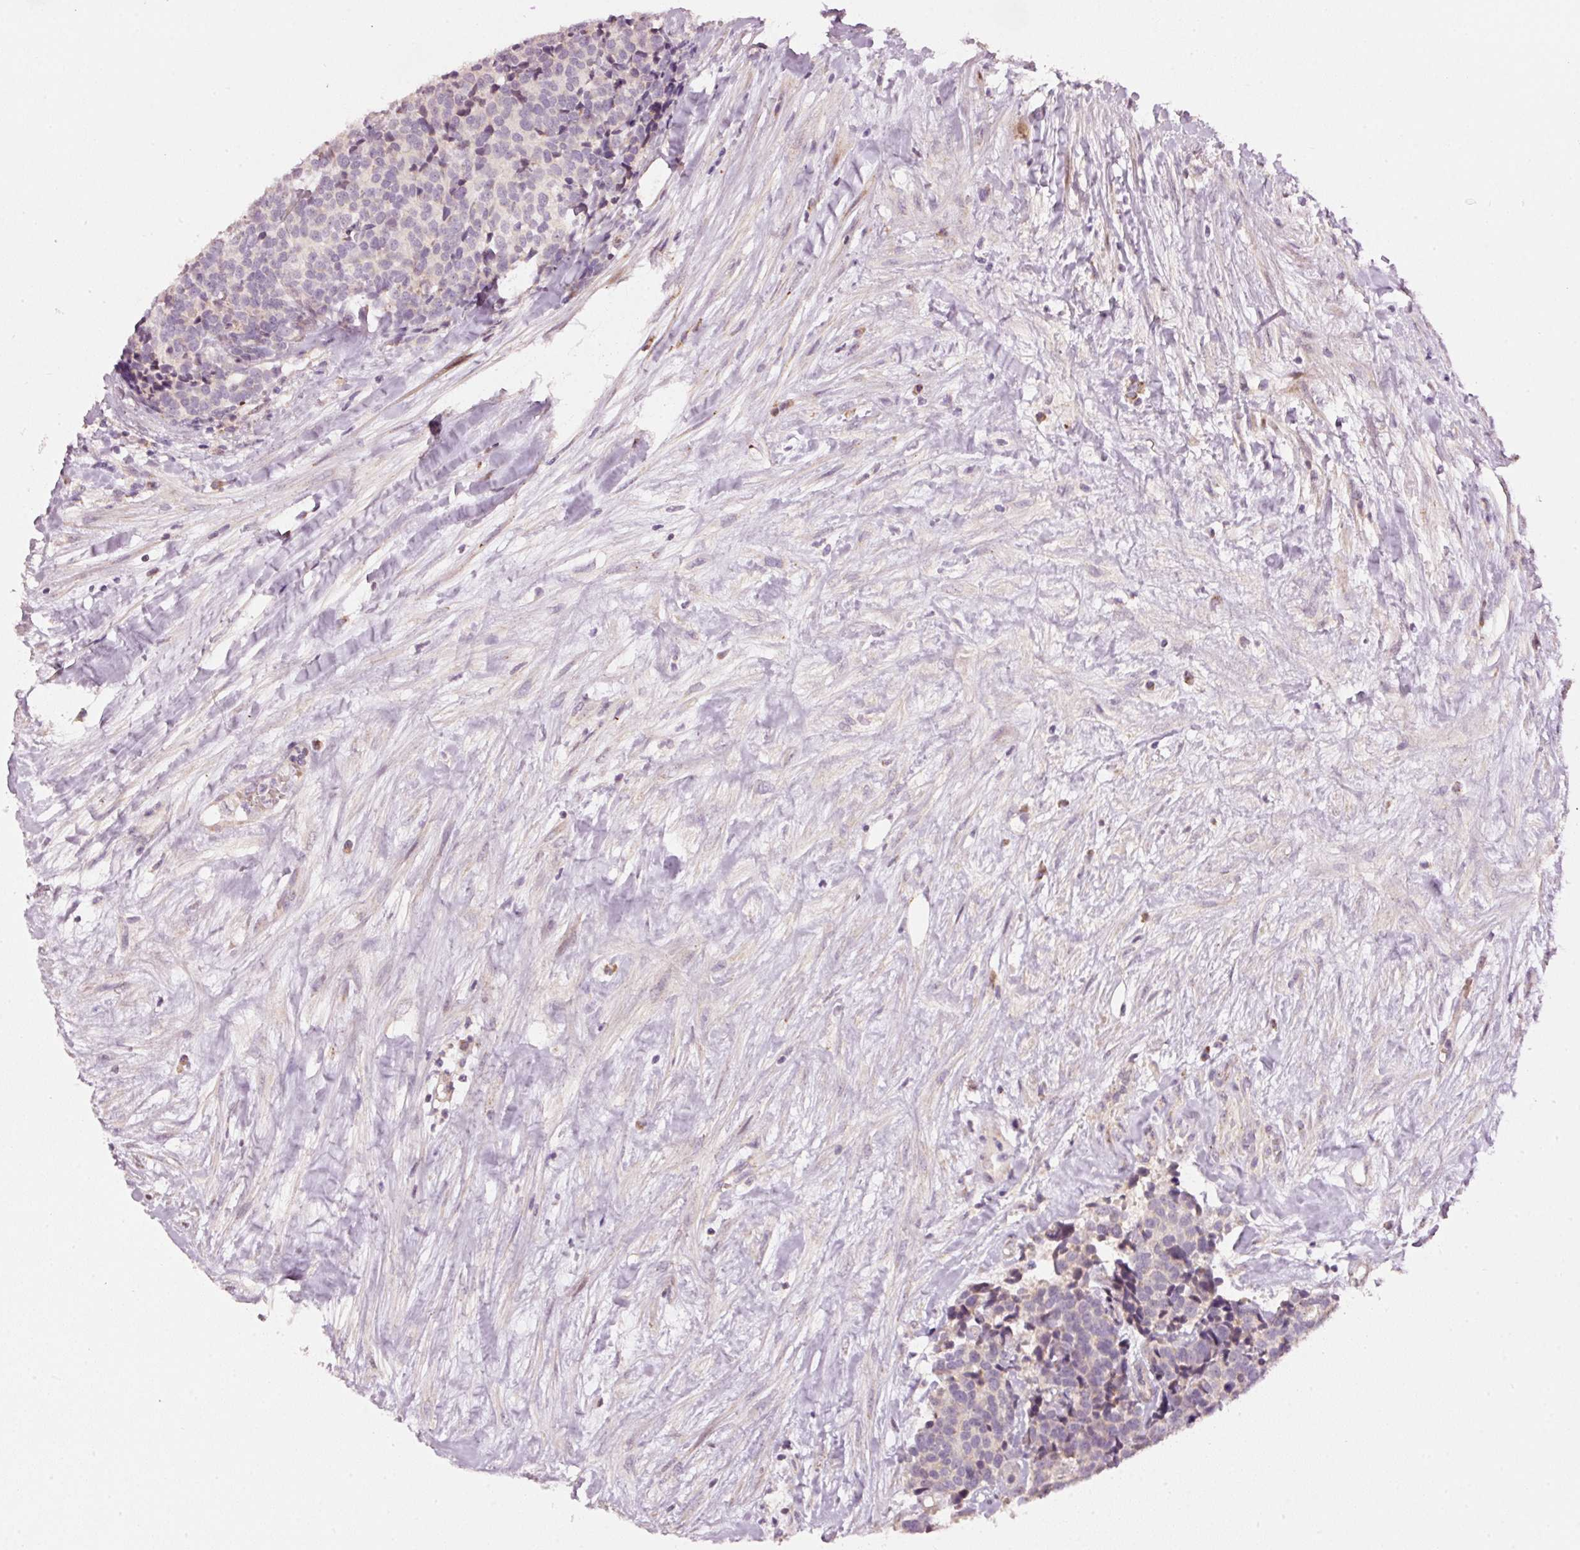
{"staining": {"intensity": "negative", "quantity": "none", "location": "none"}, "tissue": "carcinoid", "cell_type": "Tumor cells", "image_type": "cancer", "snomed": [{"axis": "morphology", "description": "Carcinoid, malignant, NOS"}, {"axis": "topography", "description": "Skin"}], "caption": "There is no significant expression in tumor cells of carcinoid.", "gene": "TOB2", "patient": {"sex": "female", "age": 79}}